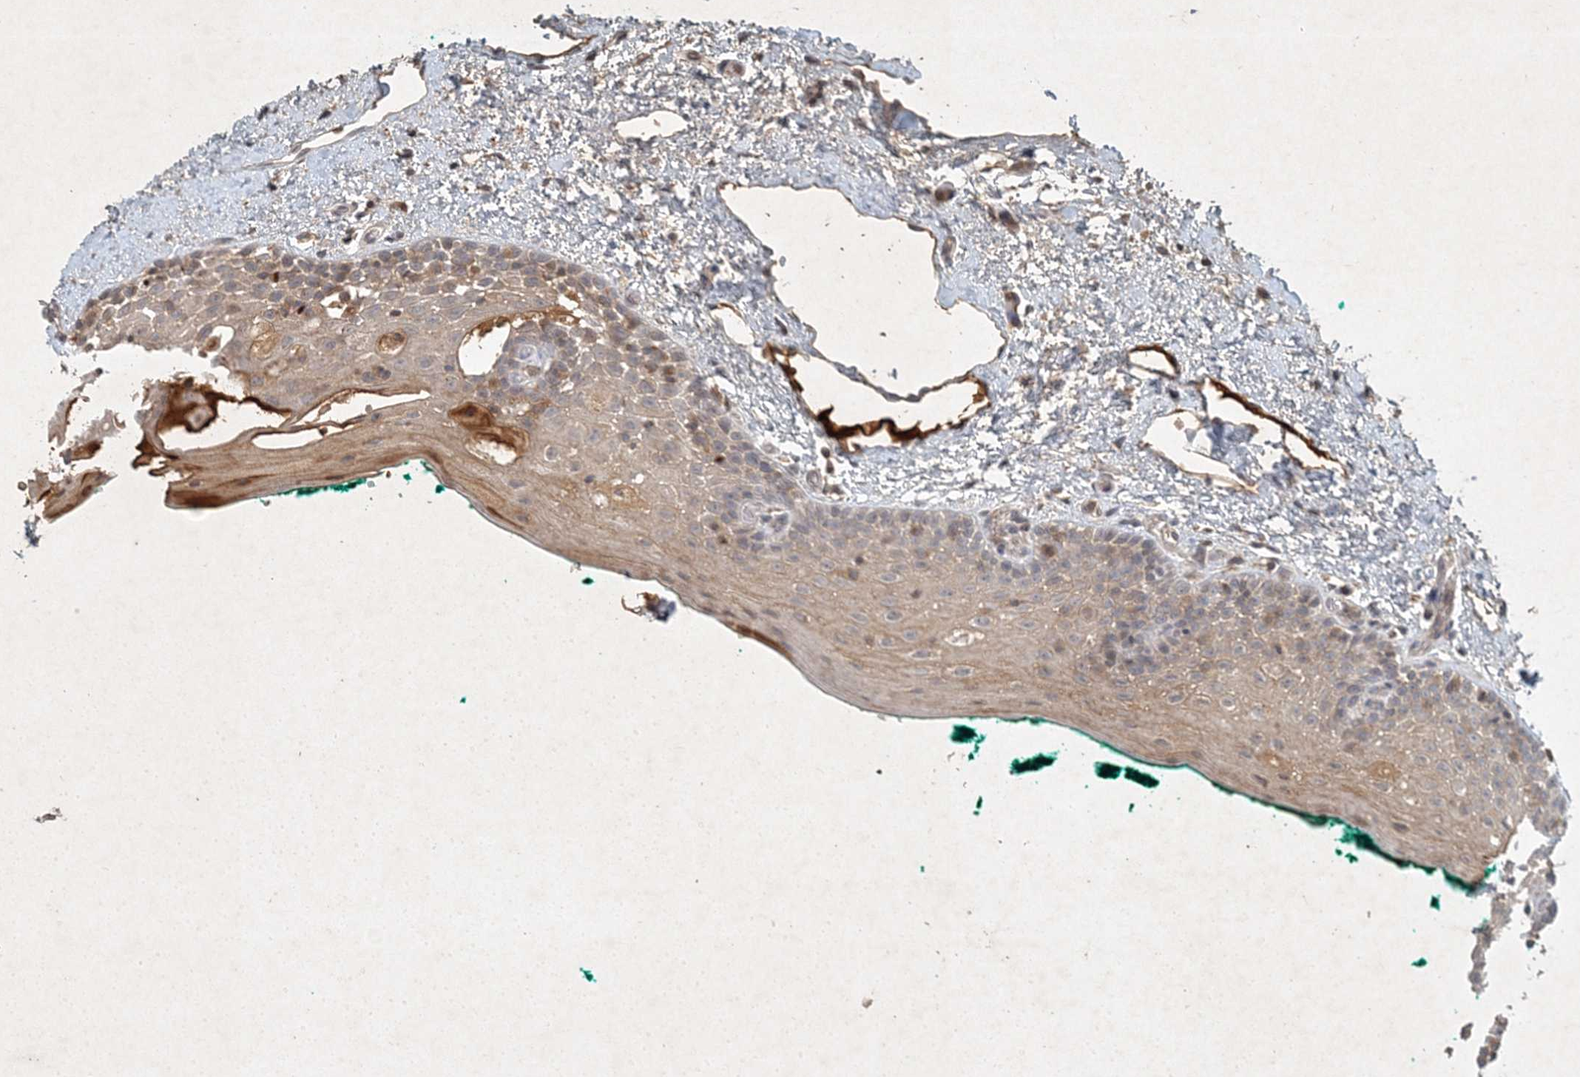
{"staining": {"intensity": "weak", "quantity": "25%-75%", "location": "cytoplasmic/membranous"}, "tissue": "oral mucosa", "cell_type": "Squamous epithelial cells", "image_type": "normal", "snomed": [{"axis": "morphology", "description": "Normal tissue, NOS"}, {"axis": "topography", "description": "Oral tissue"}], "caption": "Weak cytoplasmic/membranous protein staining is seen in approximately 25%-75% of squamous epithelial cells in oral mucosa. The staining is performed using DAB brown chromogen to label protein expression. The nuclei are counter-stained blue using hematoxylin.", "gene": "TNFAIP6", "patient": {"sex": "female", "age": 70}}